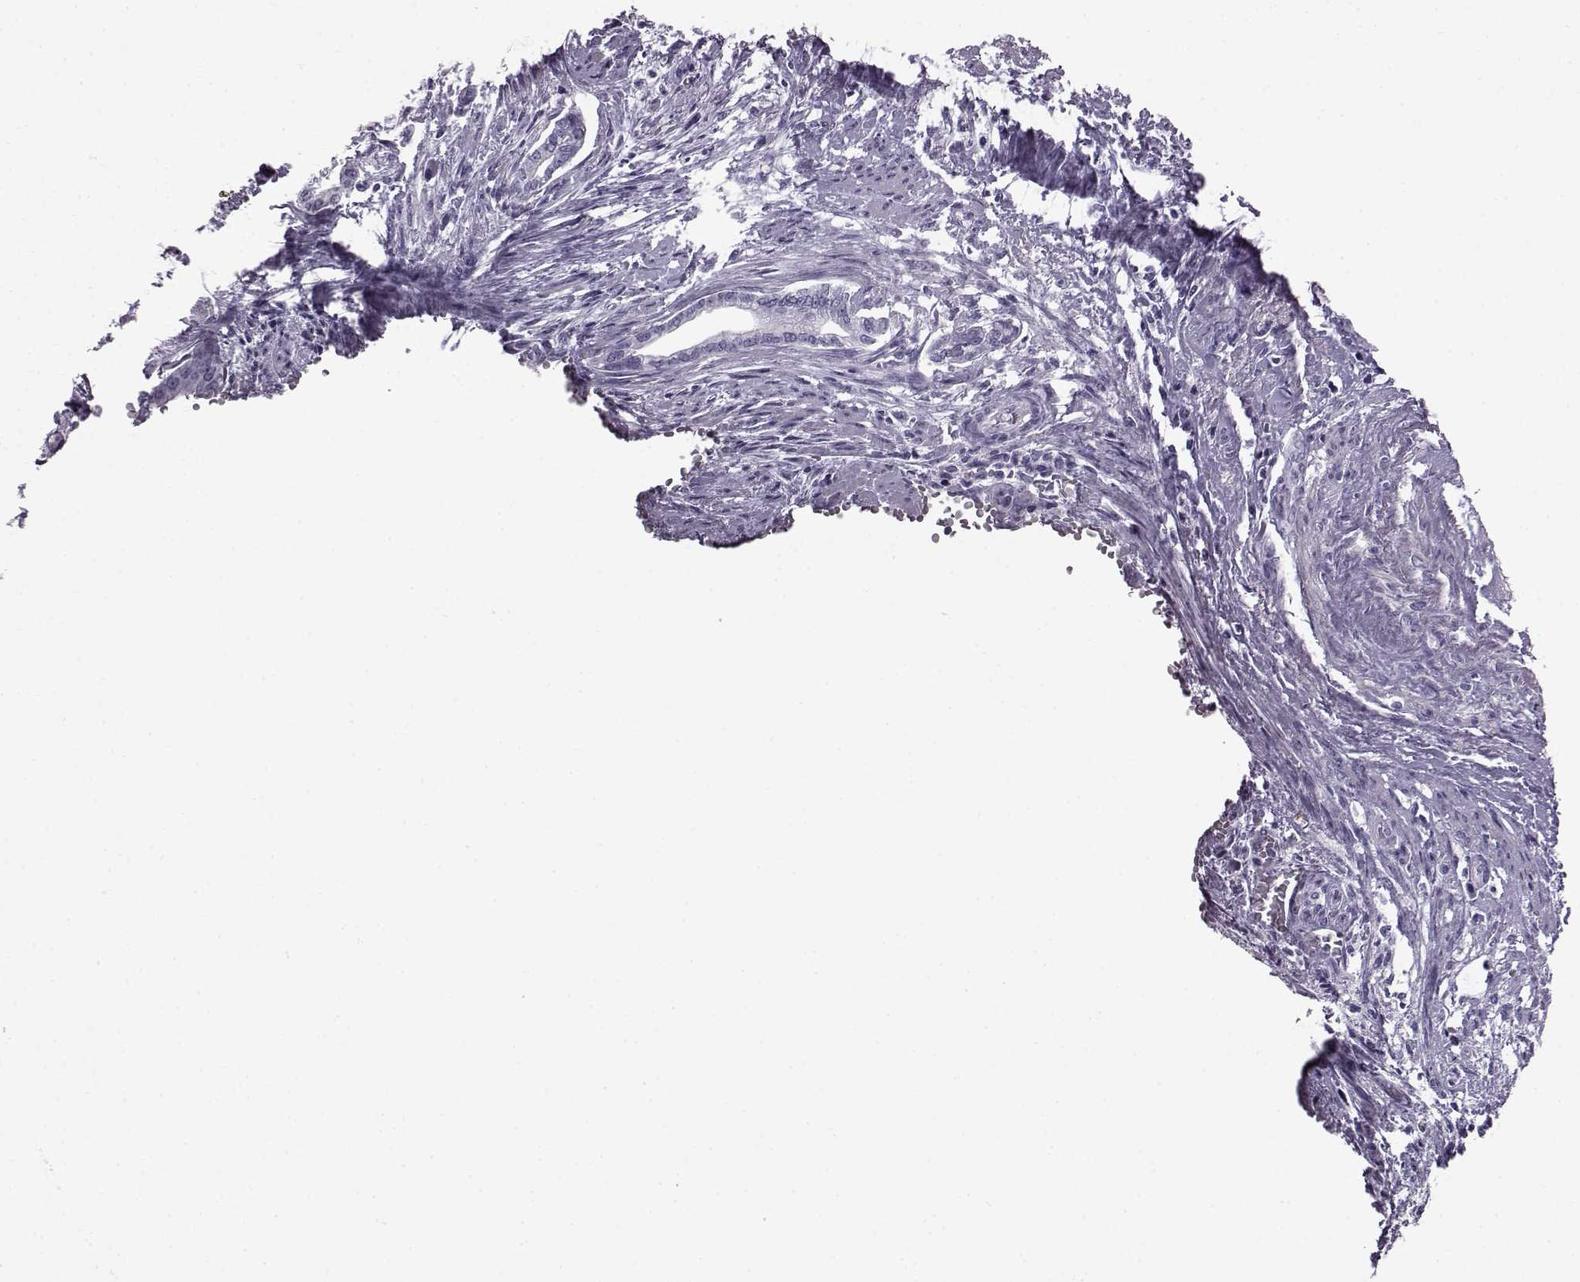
{"staining": {"intensity": "negative", "quantity": "none", "location": "none"}, "tissue": "cervical cancer", "cell_type": "Tumor cells", "image_type": "cancer", "snomed": [{"axis": "morphology", "description": "Adenocarcinoma, NOS"}, {"axis": "topography", "description": "Cervix"}], "caption": "Immunohistochemical staining of adenocarcinoma (cervical) shows no significant positivity in tumor cells.", "gene": "SLC28A2", "patient": {"sex": "female", "age": 62}}